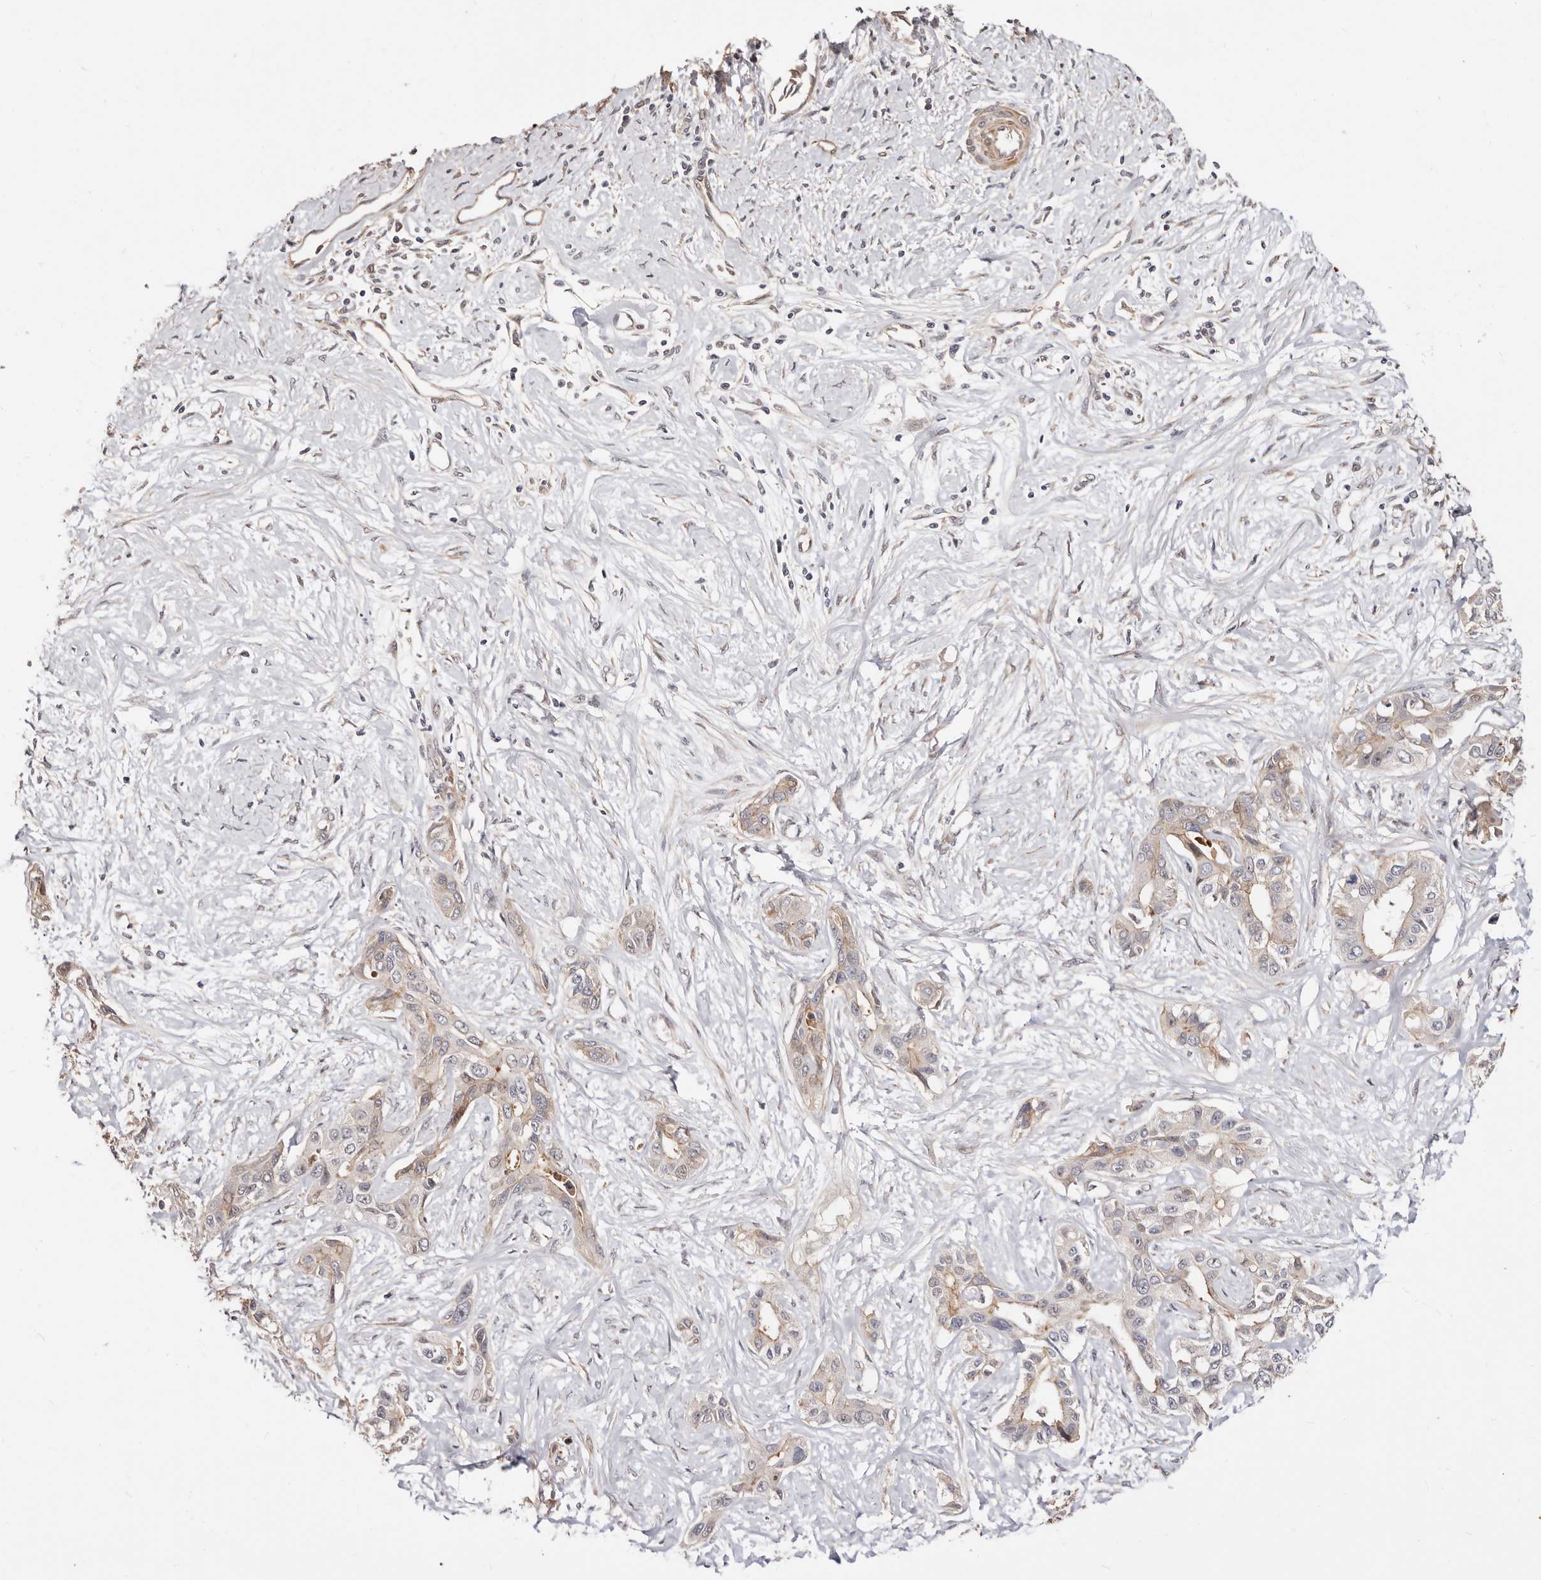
{"staining": {"intensity": "weak", "quantity": "<25%", "location": "cytoplasmic/membranous"}, "tissue": "liver cancer", "cell_type": "Tumor cells", "image_type": "cancer", "snomed": [{"axis": "morphology", "description": "Cholangiocarcinoma"}, {"axis": "topography", "description": "Liver"}], "caption": "Cholangiocarcinoma (liver) stained for a protein using IHC demonstrates no staining tumor cells.", "gene": "TRIP13", "patient": {"sex": "male", "age": 59}}